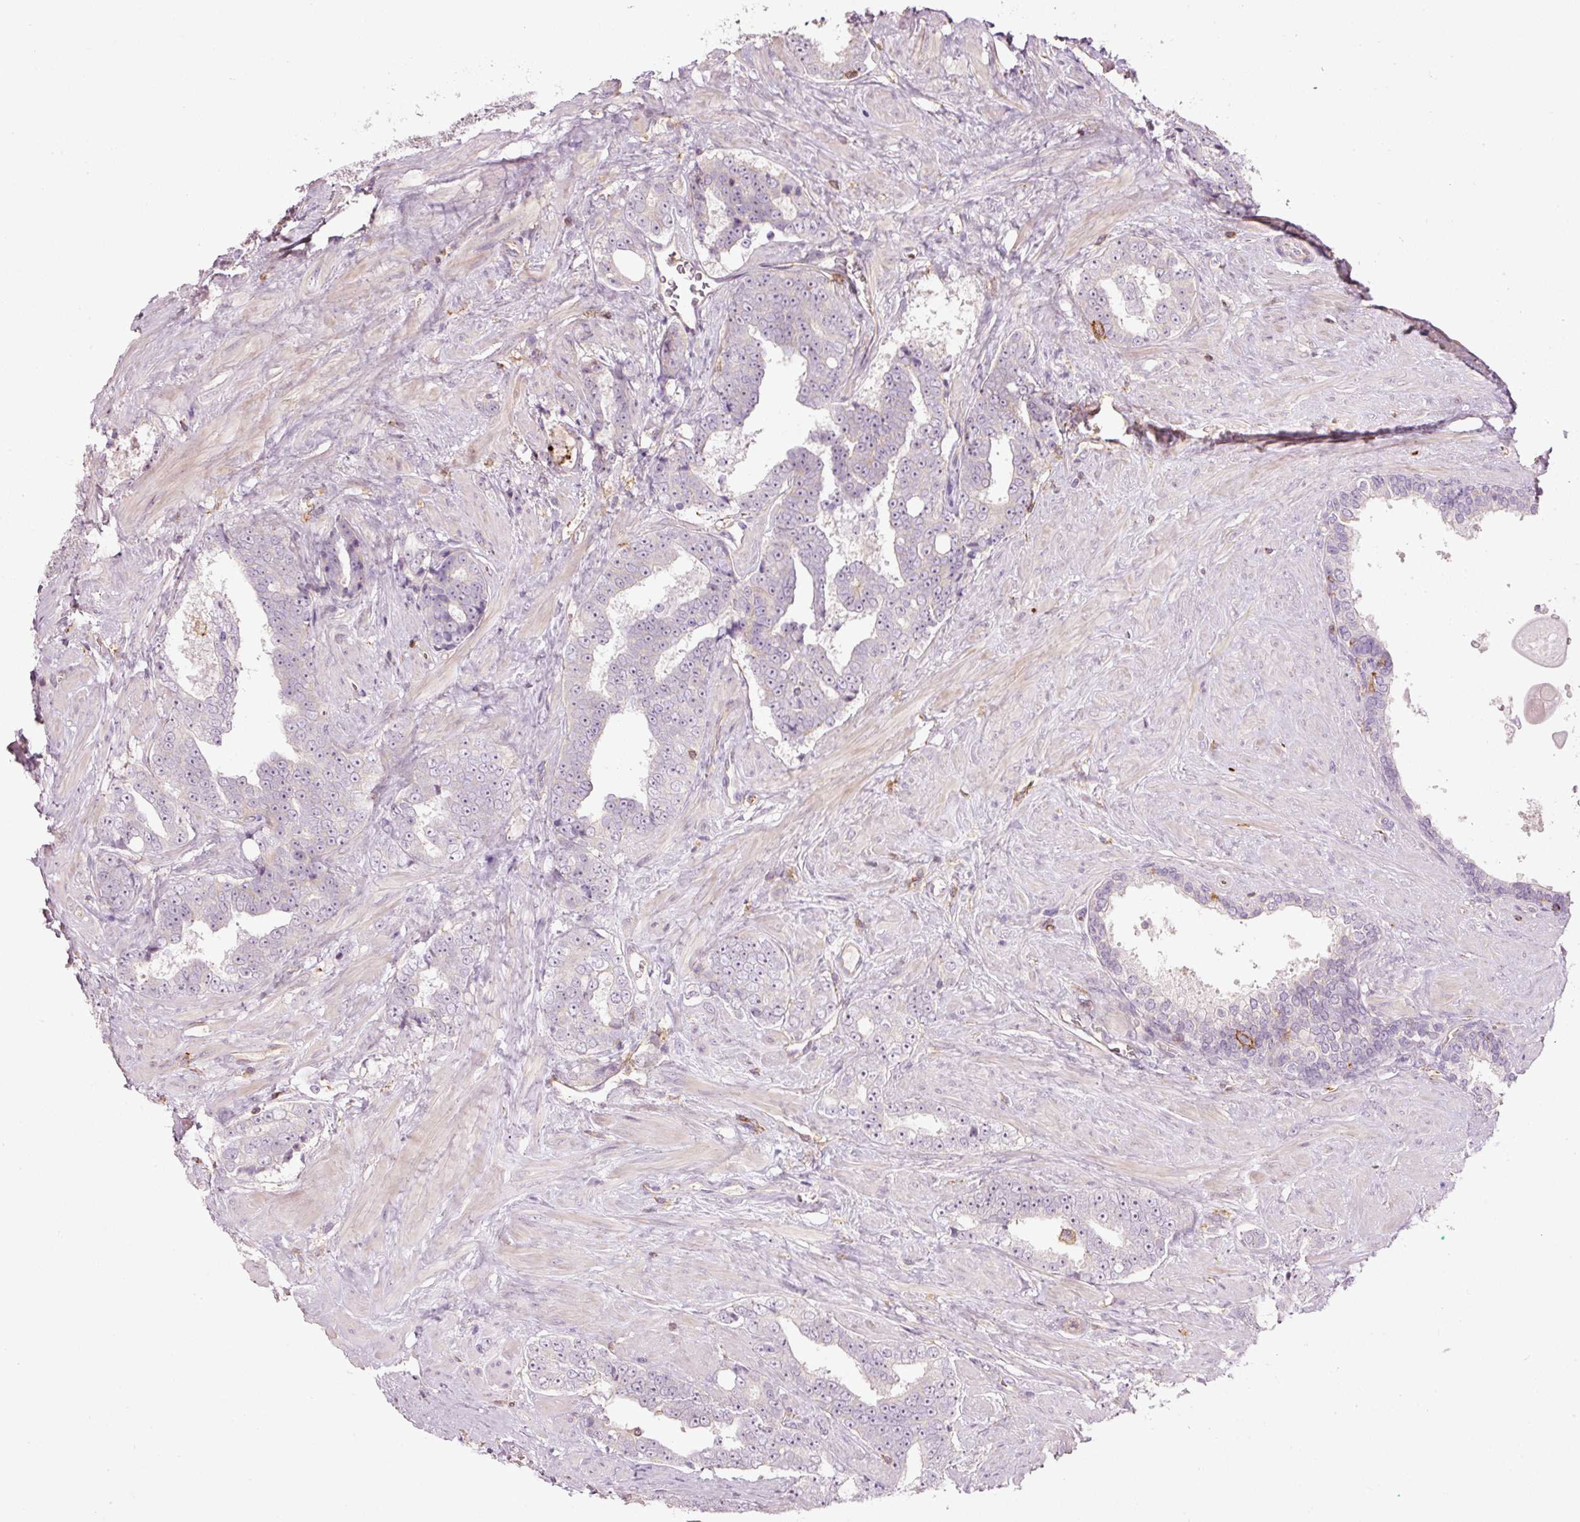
{"staining": {"intensity": "negative", "quantity": "none", "location": "none"}, "tissue": "prostate cancer", "cell_type": "Tumor cells", "image_type": "cancer", "snomed": [{"axis": "morphology", "description": "Adenocarcinoma, High grade"}, {"axis": "topography", "description": "Prostate"}], "caption": "This is a image of immunohistochemistry (IHC) staining of prostate cancer (high-grade adenocarcinoma), which shows no expression in tumor cells. The staining is performed using DAB (3,3'-diaminobenzidine) brown chromogen with nuclei counter-stained in using hematoxylin.", "gene": "SIPA1", "patient": {"sex": "male", "age": 67}}